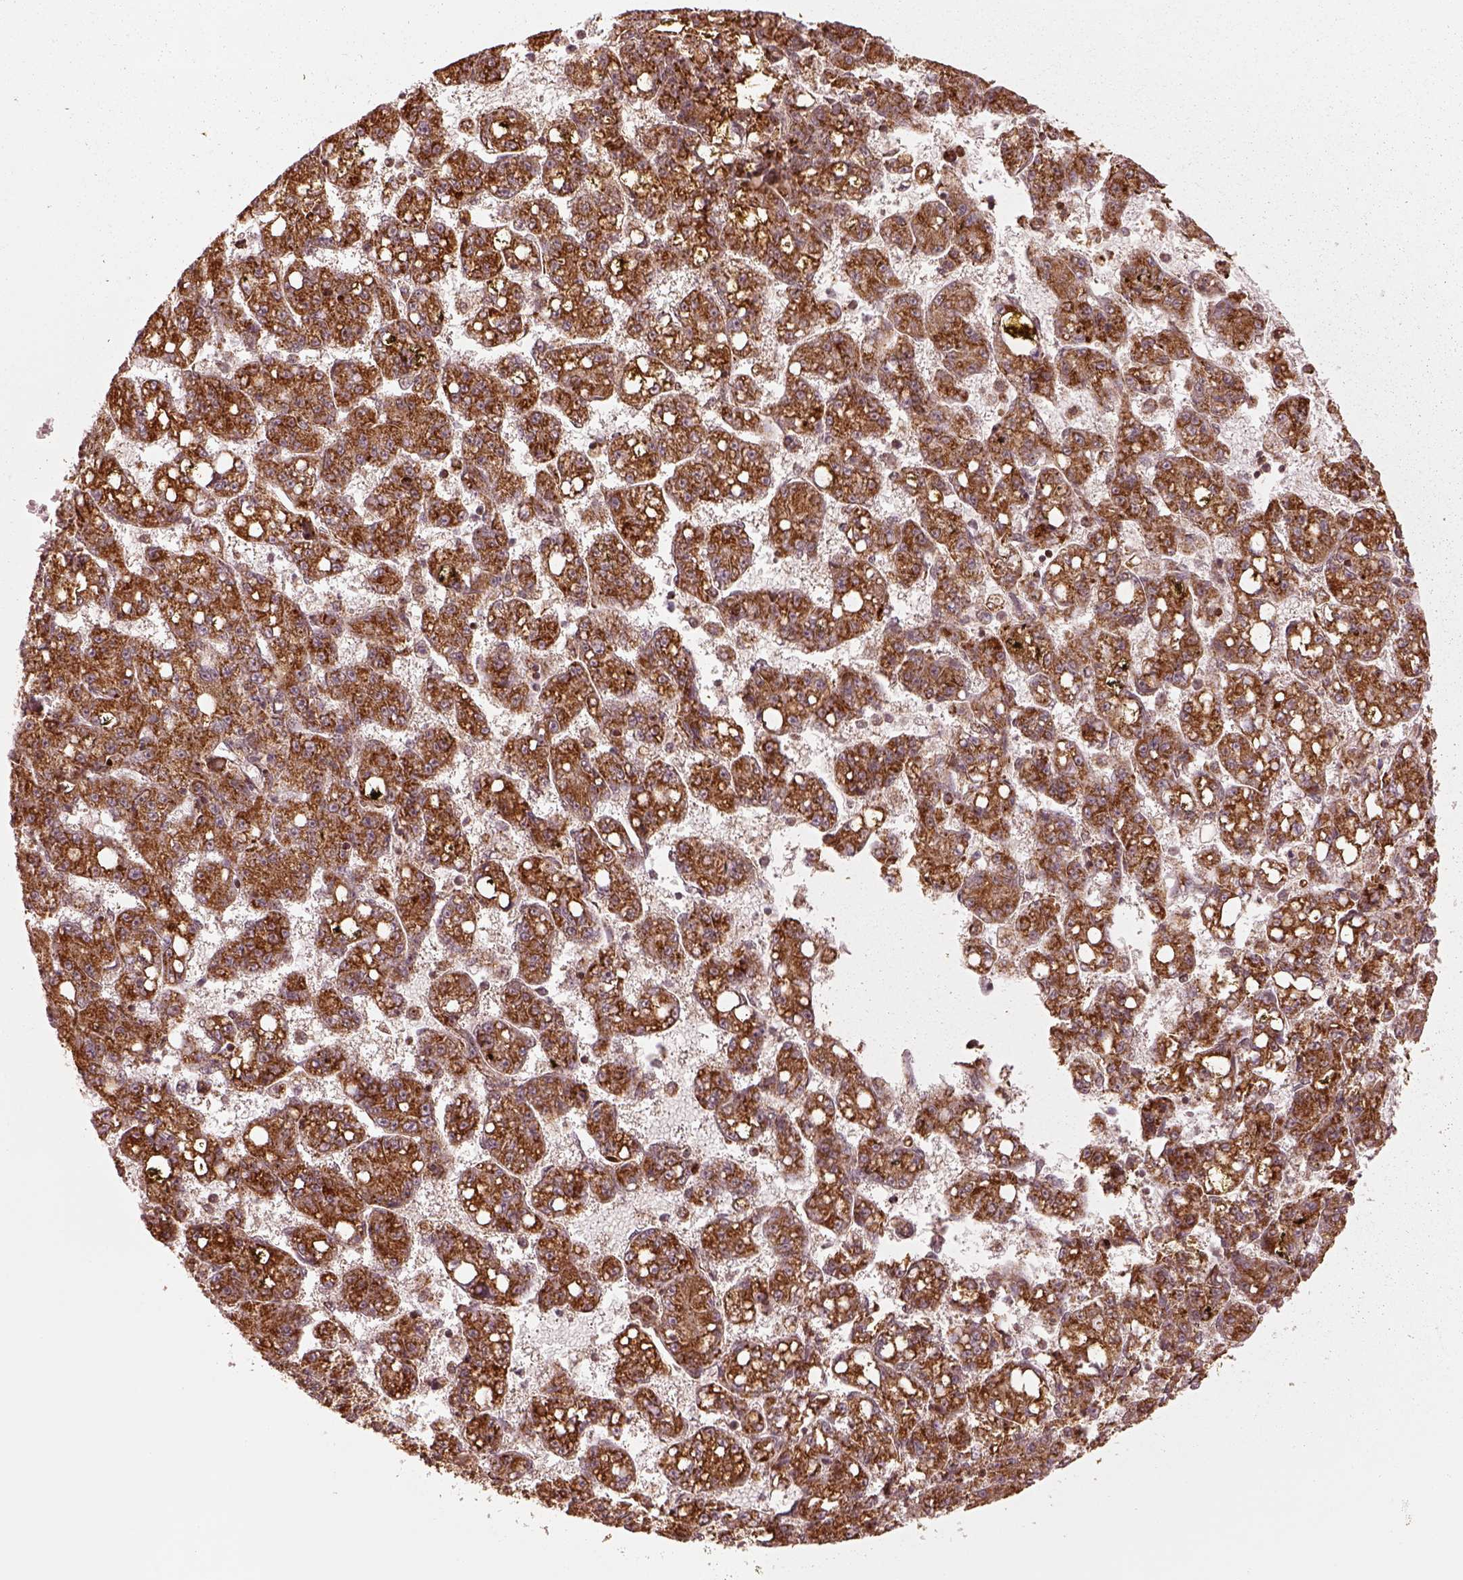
{"staining": {"intensity": "strong", "quantity": ">75%", "location": "cytoplasmic/membranous"}, "tissue": "liver cancer", "cell_type": "Tumor cells", "image_type": "cancer", "snomed": [{"axis": "morphology", "description": "Carcinoma, Hepatocellular, NOS"}, {"axis": "topography", "description": "Liver"}], "caption": "Protein expression analysis of human liver cancer (hepatocellular carcinoma) reveals strong cytoplasmic/membranous staining in about >75% of tumor cells. (DAB = brown stain, brightfield microscopy at high magnification).", "gene": "SEL1L3", "patient": {"sex": "female", "age": 65}}